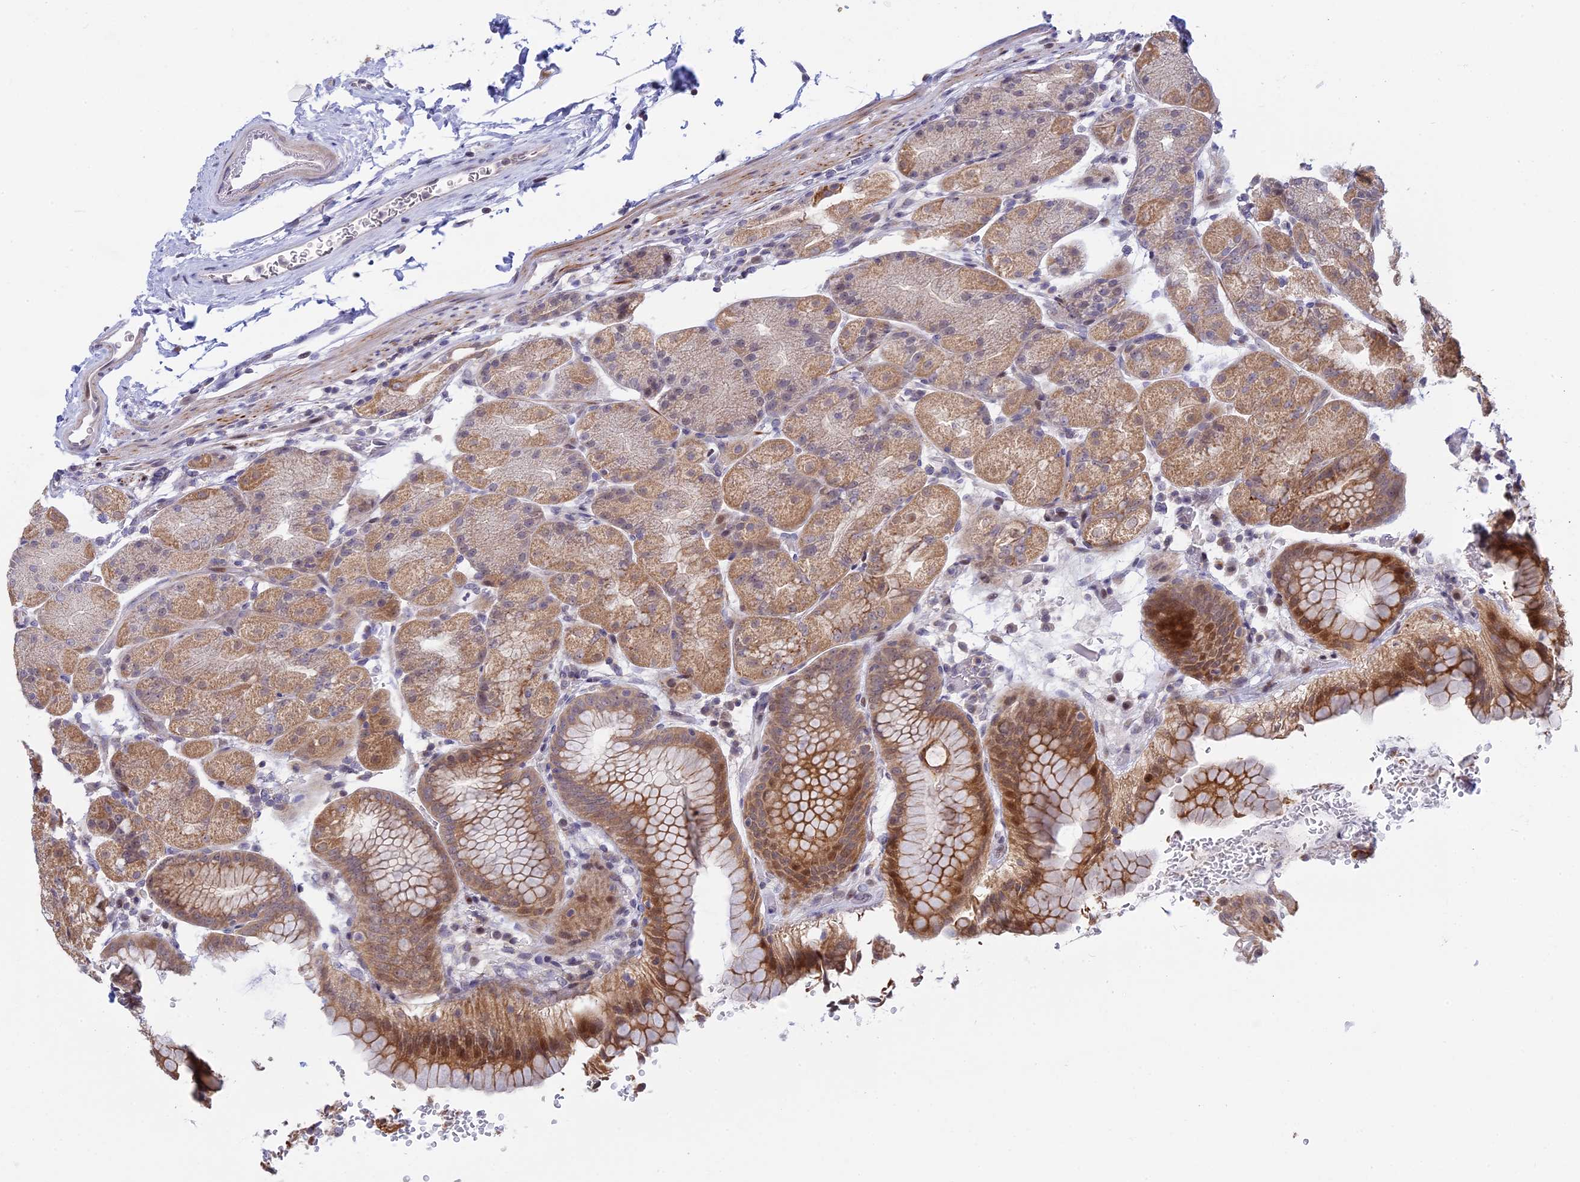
{"staining": {"intensity": "moderate", "quantity": ">75%", "location": "cytoplasmic/membranous,nuclear"}, "tissue": "stomach", "cell_type": "Glandular cells", "image_type": "normal", "snomed": [{"axis": "morphology", "description": "Normal tissue, NOS"}, {"axis": "topography", "description": "Stomach, upper"}, {"axis": "topography", "description": "Stomach, lower"}], "caption": "Immunohistochemical staining of benign human stomach exhibits >75% levels of moderate cytoplasmic/membranous,nuclear protein staining in about >75% of glandular cells. (DAB (3,3'-diaminobenzidine) = brown stain, brightfield microscopy at high magnification).", "gene": "GSKIP", "patient": {"sex": "male", "age": 62}}